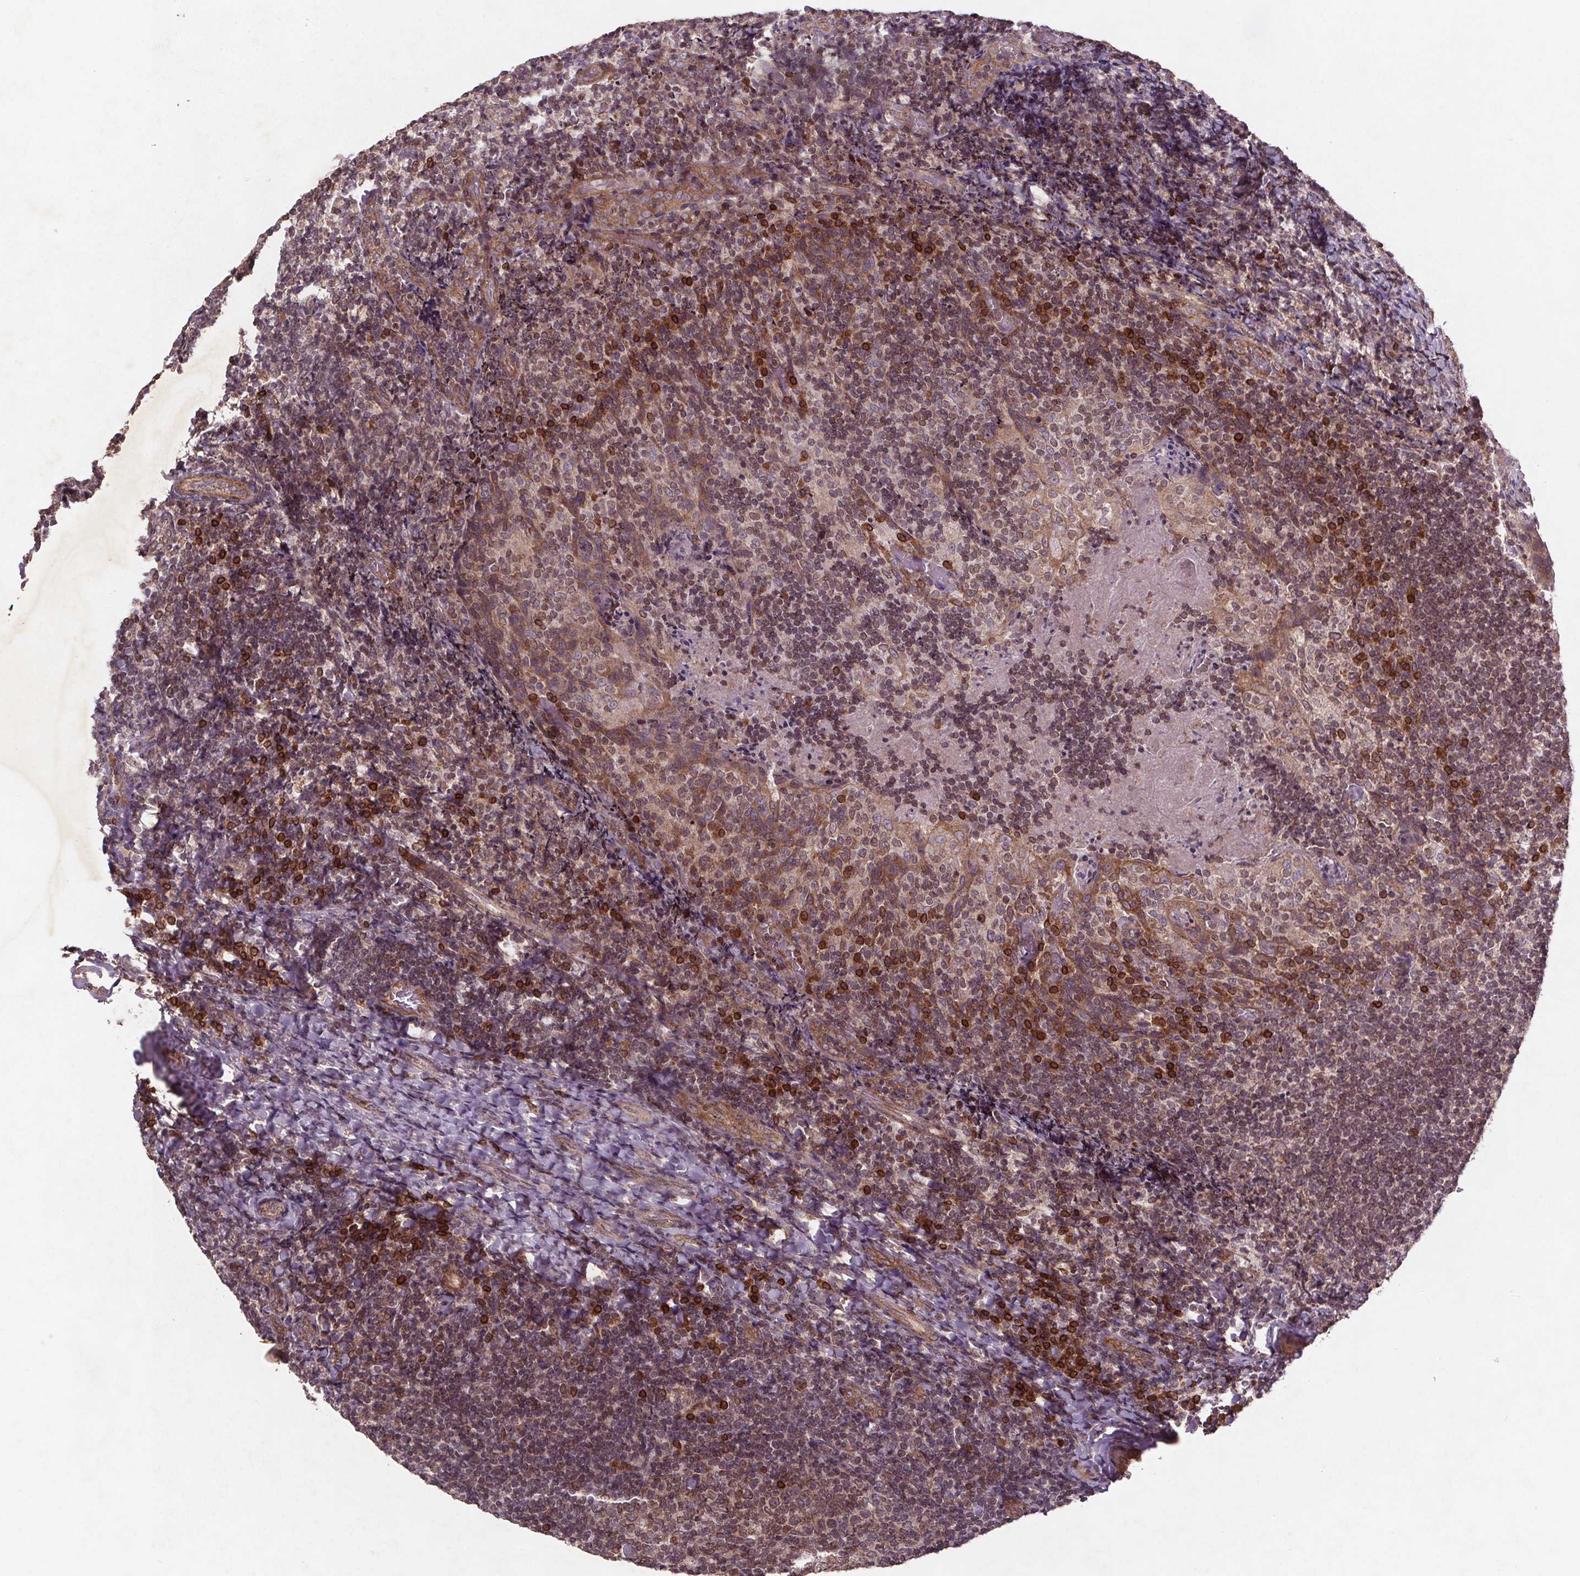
{"staining": {"intensity": "strong", "quantity": "<25%", "location": "cytoplasmic/membranous,nuclear"}, "tissue": "tonsil", "cell_type": "Germinal center cells", "image_type": "normal", "snomed": [{"axis": "morphology", "description": "Normal tissue, NOS"}, {"axis": "topography", "description": "Tonsil"}], "caption": "High-power microscopy captured an IHC histopathology image of normal tonsil, revealing strong cytoplasmic/membranous,nuclear positivity in about <25% of germinal center cells. The protein is shown in brown color, while the nuclei are stained blue.", "gene": "STRN3", "patient": {"sex": "female", "age": 10}}